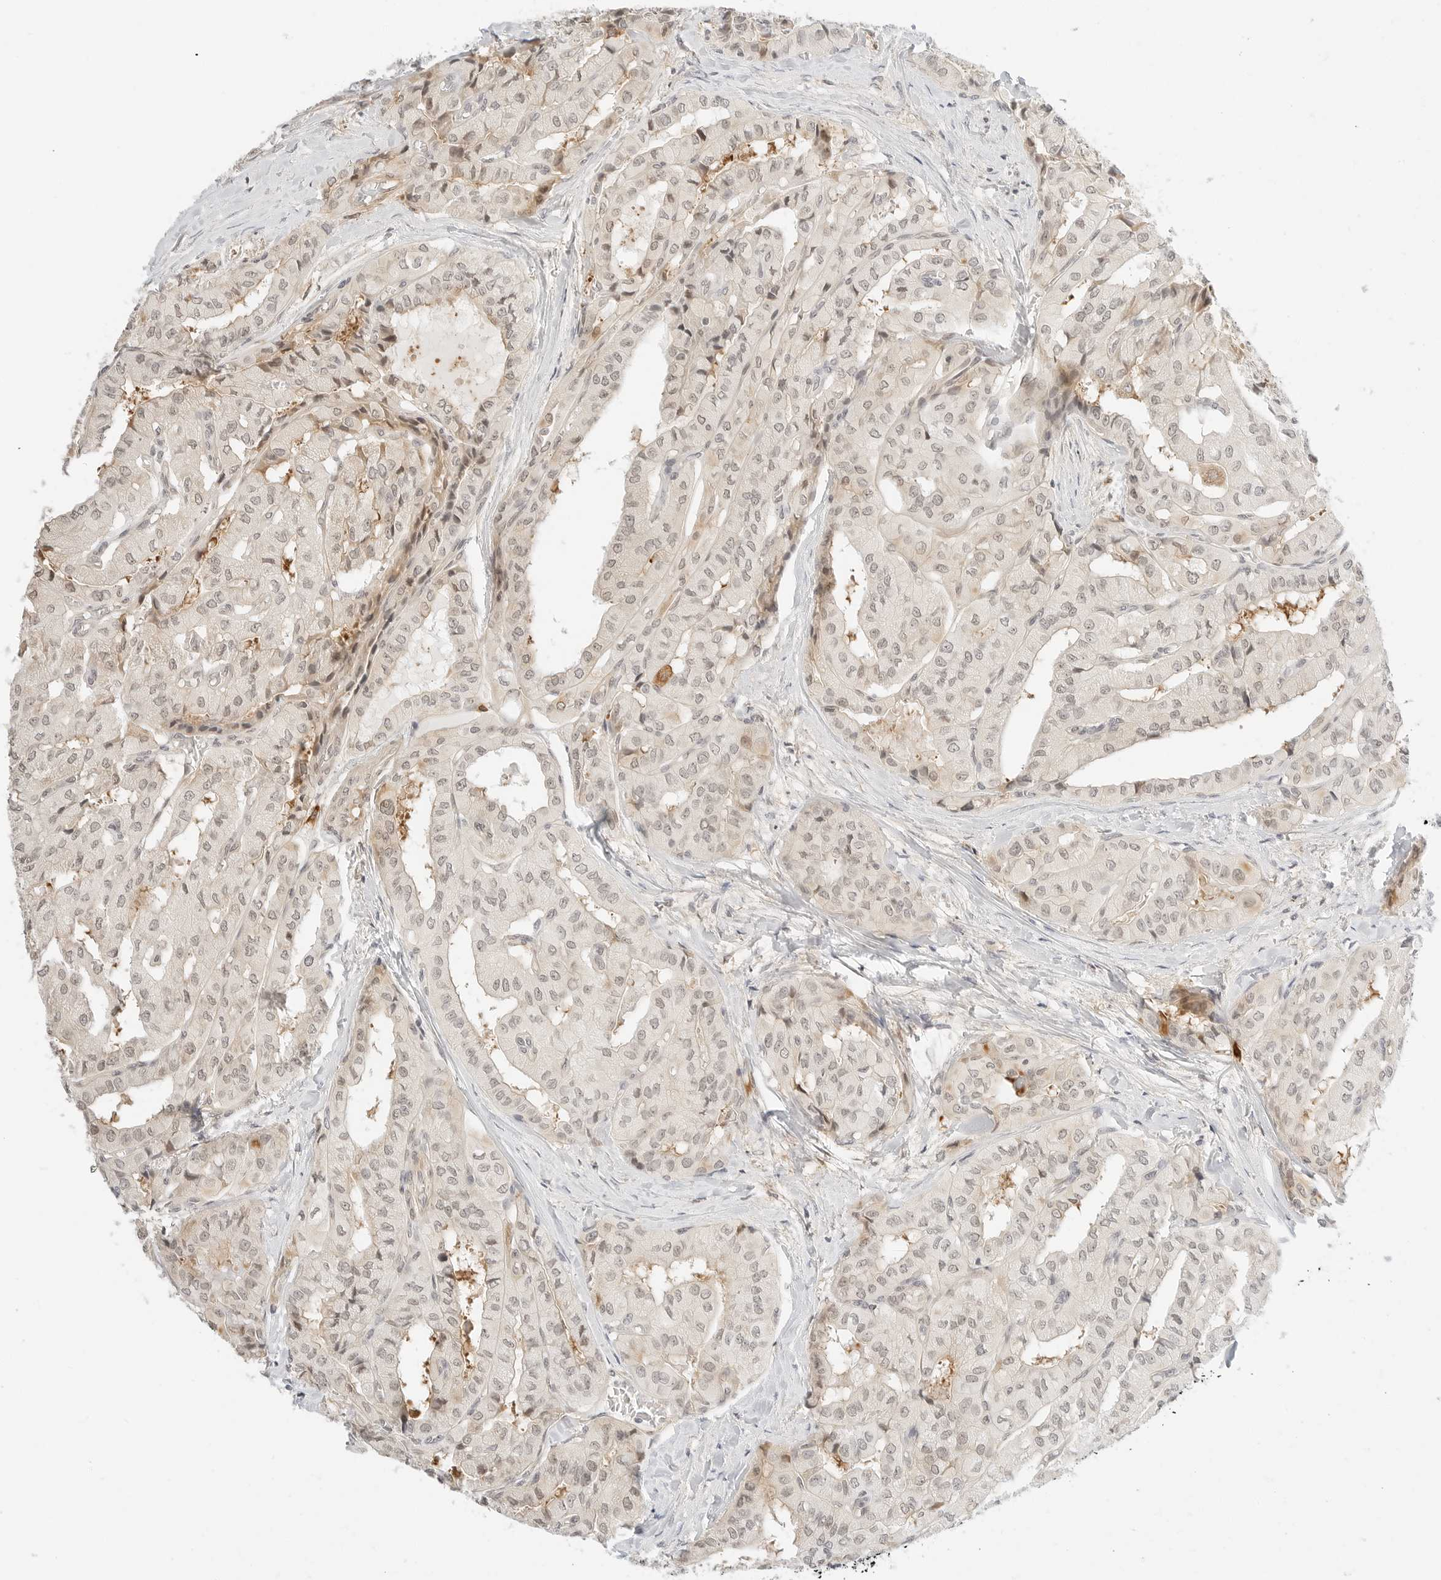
{"staining": {"intensity": "weak", "quantity": "25%-75%", "location": "nuclear"}, "tissue": "thyroid cancer", "cell_type": "Tumor cells", "image_type": "cancer", "snomed": [{"axis": "morphology", "description": "Papillary adenocarcinoma, NOS"}, {"axis": "topography", "description": "Thyroid gland"}], "caption": "An immunohistochemistry (IHC) photomicrograph of tumor tissue is shown. Protein staining in brown shows weak nuclear positivity in thyroid papillary adenocarcinoma within tumor cells. (IHC, brightfield microscopy, high magnification).", "gene": "TEKT2", "patient": {"sex": "female", "age": 59}}